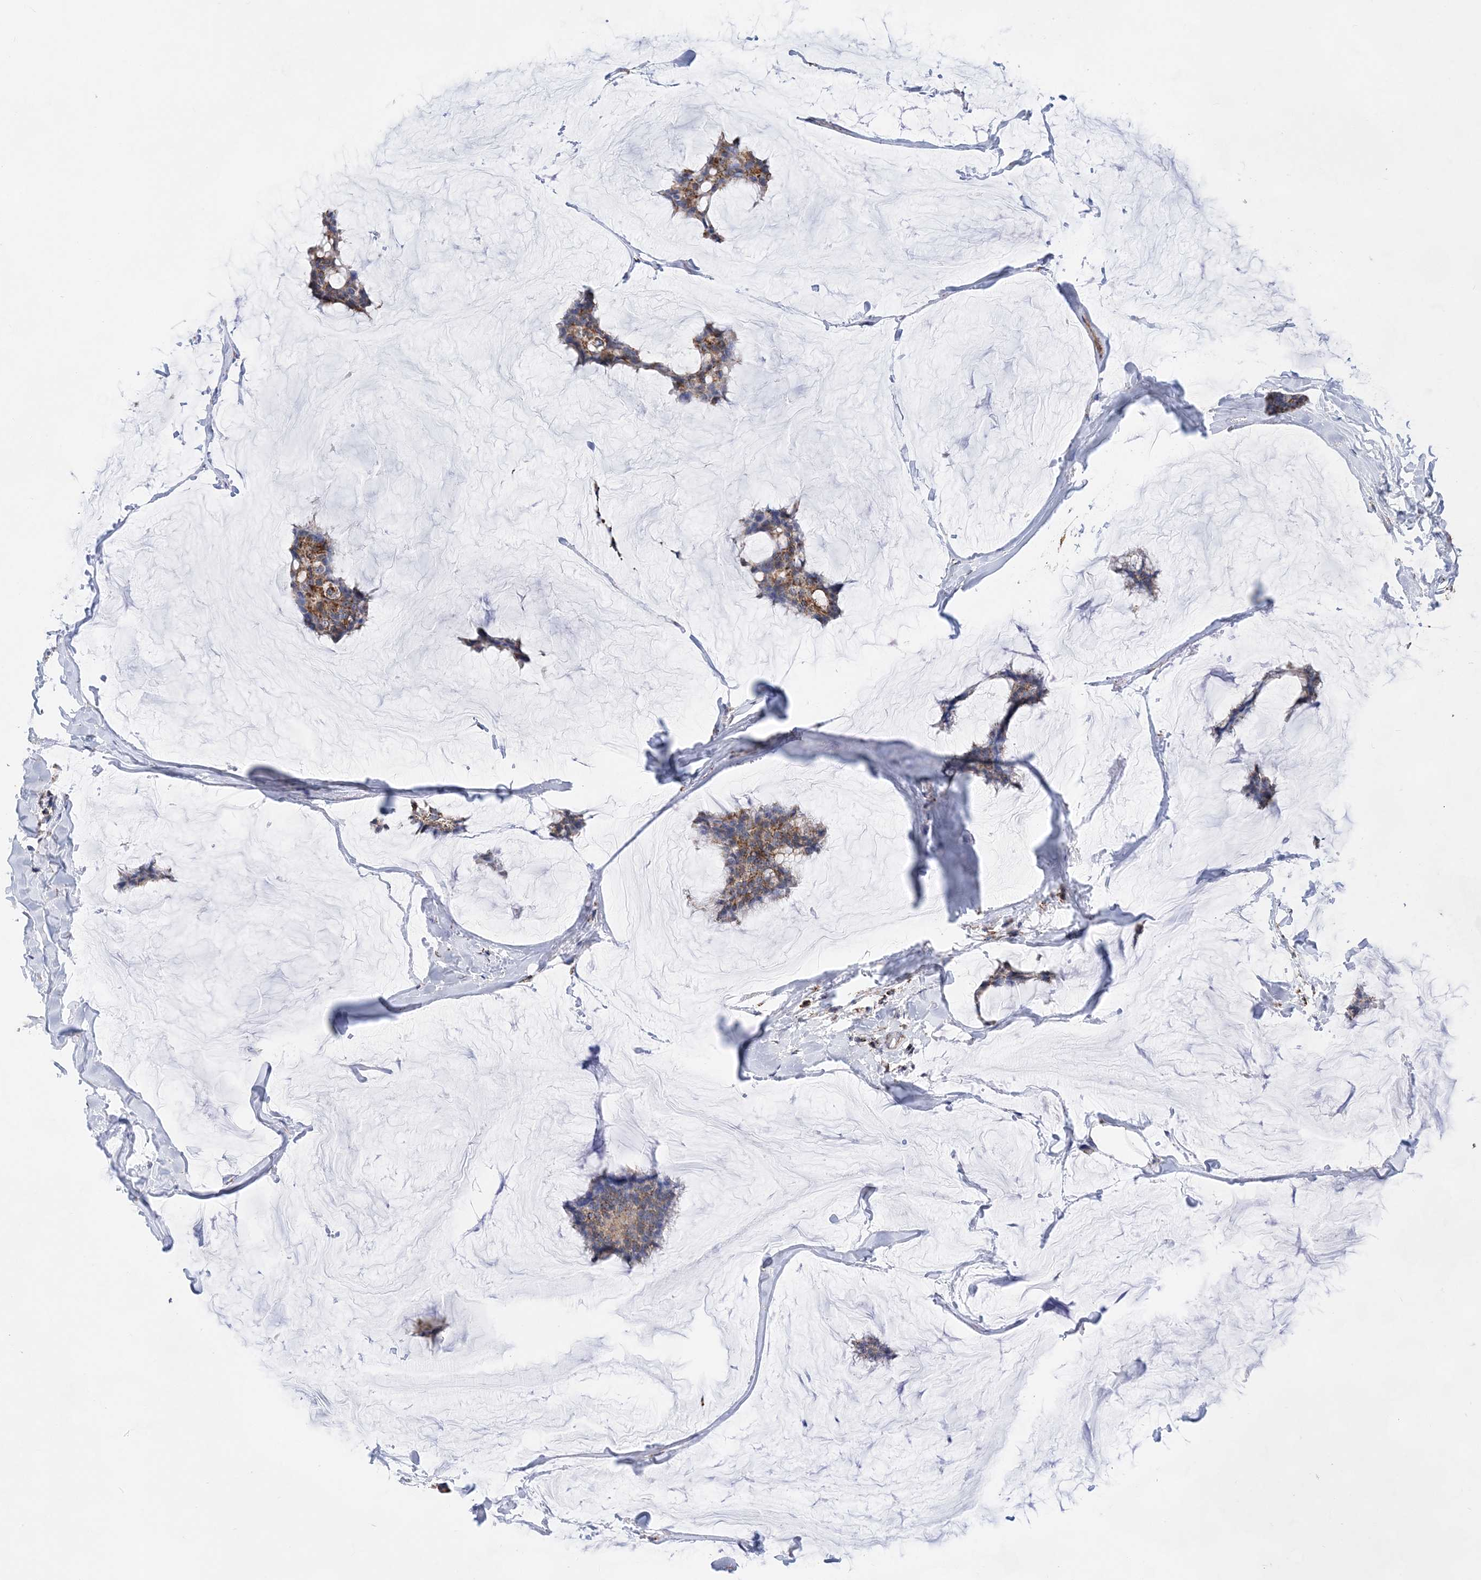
{"staining": {"intensity": "moderate", "quantity": ">75%", "location": "cytoplasmic/membranous"}, "tissue": "breast cancer", "cell_type": "Tumor cells", "image_type": "cancer", "snomed": [{"axis": "morphology", "description": "Duct carcinoma"}, {"axis": "topography", "description": "Breast"}], "caption": "Moderate cytoplasmic/membranous positivity for a protein is seen in approximately >75% of tumor cells of intraductal carcinoma (breast) using IHC.", "gene": "ACOT9", "patient": {"sex": "female", "age": 93}}